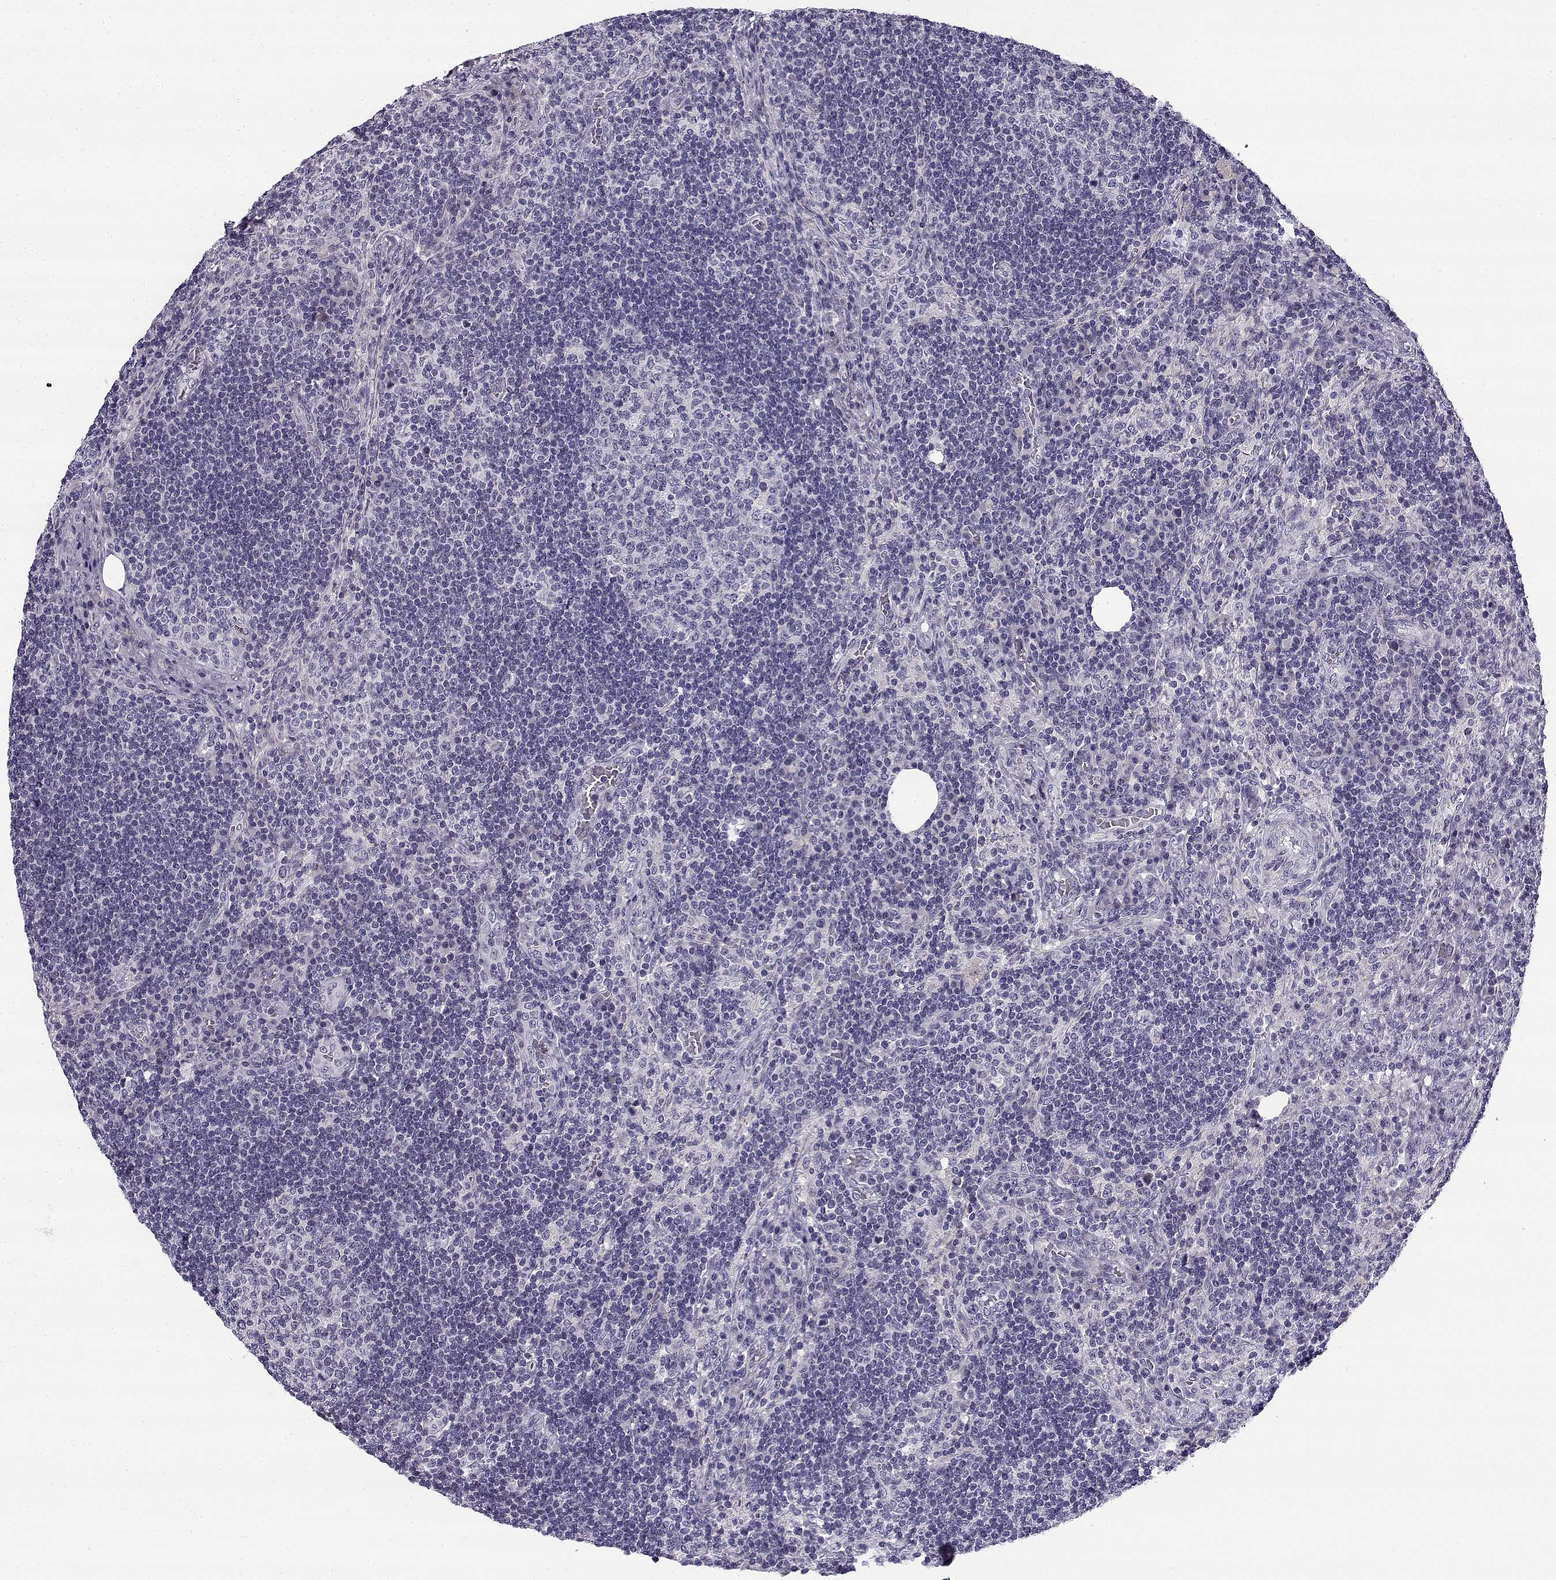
{"staining": {"intensity": "negative", "quantity": "none", "location": "none"}, "tissue": "lymph node", "cell_type": "Germinal center cells", "image_type": "normal", "snomed": [{"axis": "morphology", "description": "Normal tissue, NOS"}, {"axis": "topography", "description": "Lymph node"}], "caption": "High power microscopy photomicrograph of an immunohistochemistry image of unremarkable lymph node, revealing no significant expression in germinal center cells. (DAB (3,3'-diaminobenzidine) immunohistochemistry (IHC) with hematoxylin counter stain).", "gene": "CREB3L3", "patient": {"sex": "male", "age": 63}}